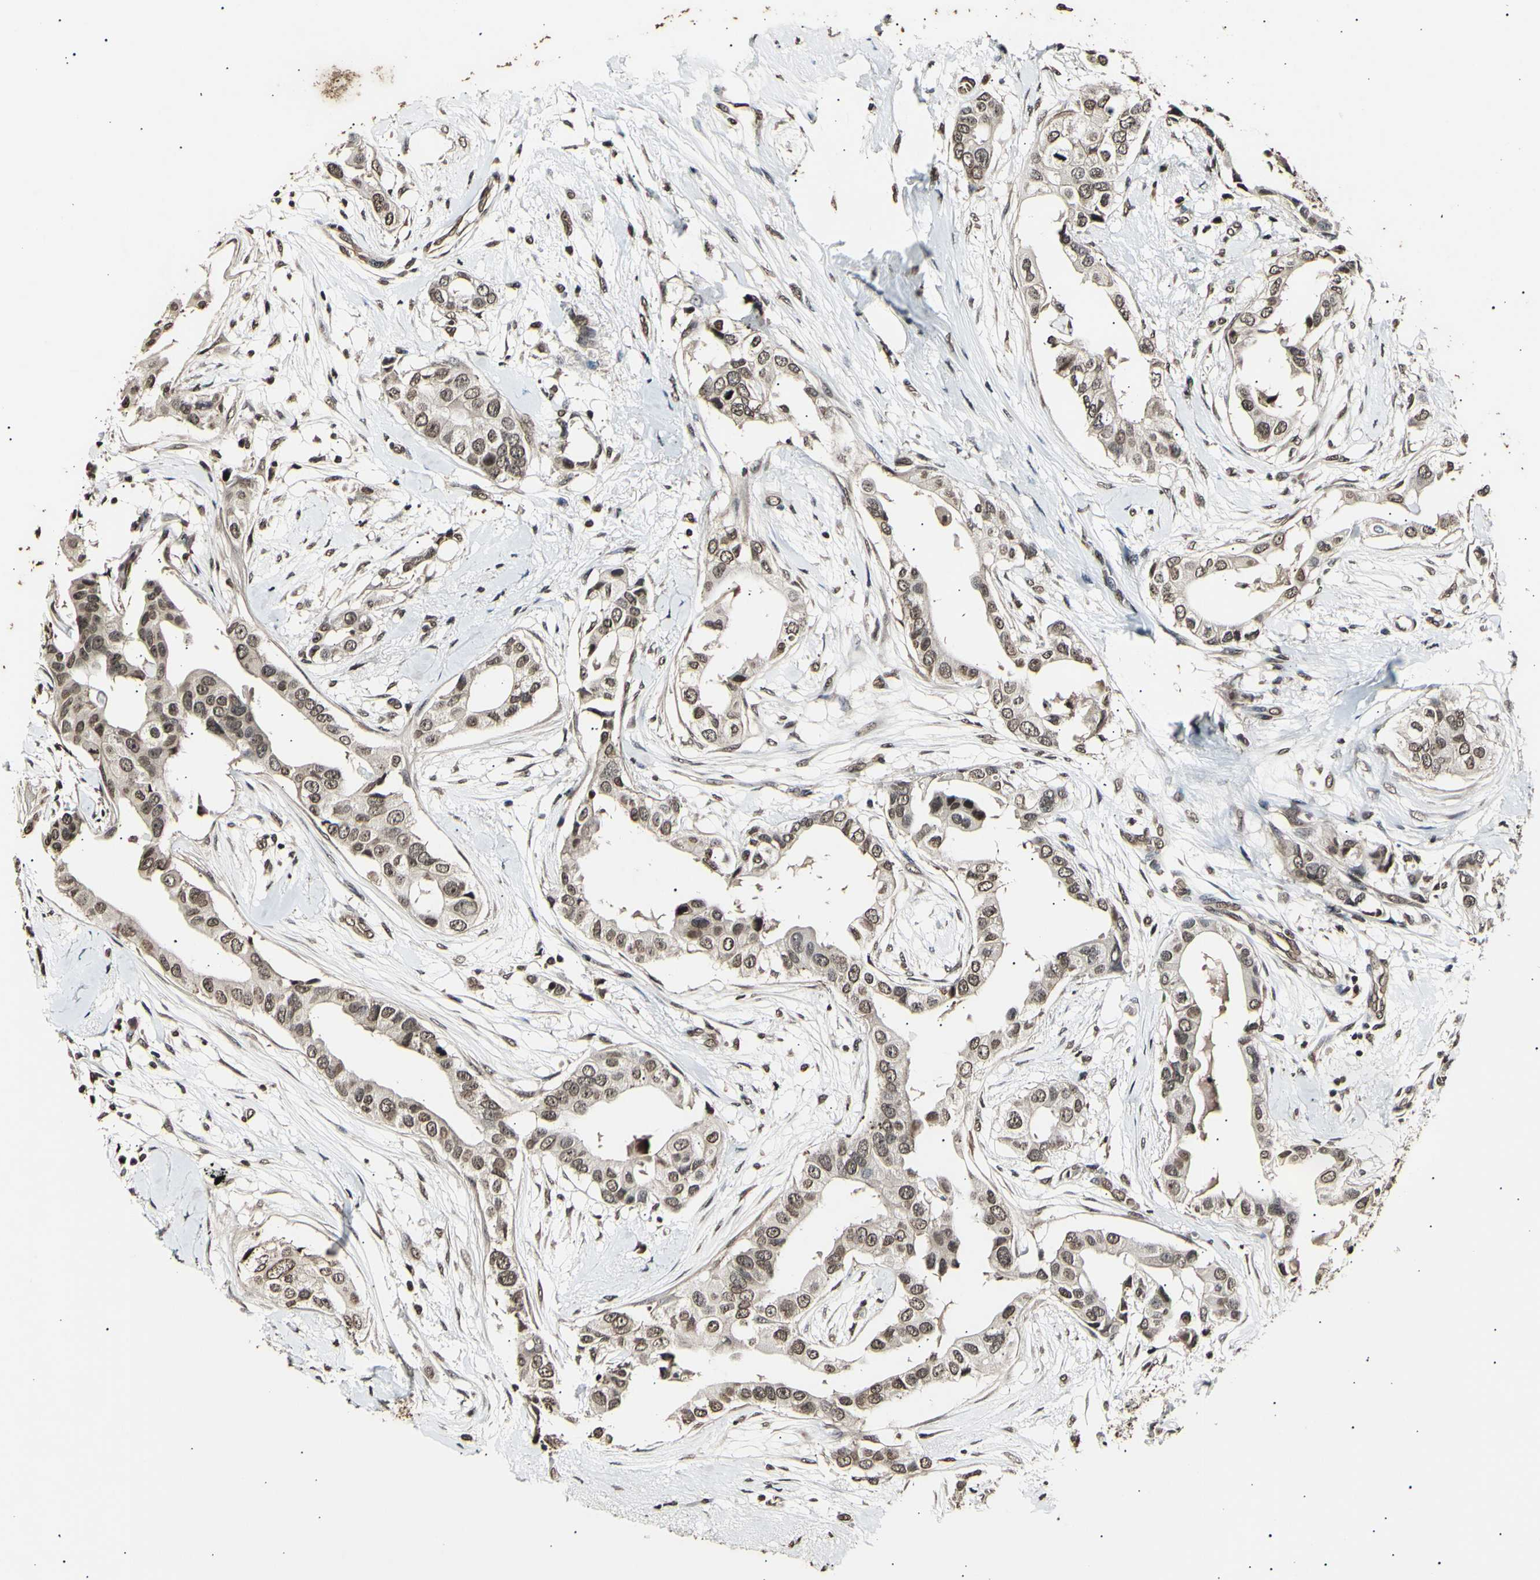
{"staining": {"intensity": "moderate", "quantity": ">75%", "location": "cytoplasmic/membranous,nuclear"}, "tissue": "breast cancer", "cell_type": "Tumor cells", "image_type": "cancer", "snomed": [{"axis": "morphology", "description": "Duct carcinoma"}, {"axis": "topography", "description": "Breast"}], "caption": "High-magnification brightfield microscopy of breast infiltrating ductal carcinoma stained with DAB (brown) and counterstained with hematoxylin (blue). tumor cells exhibit moderate cytoplasmic/membranous and nuclear positivity is present in approximately>75% of cells.", "gene": "ANAPC7", "patient": {"sex": "female", "age": 40}}